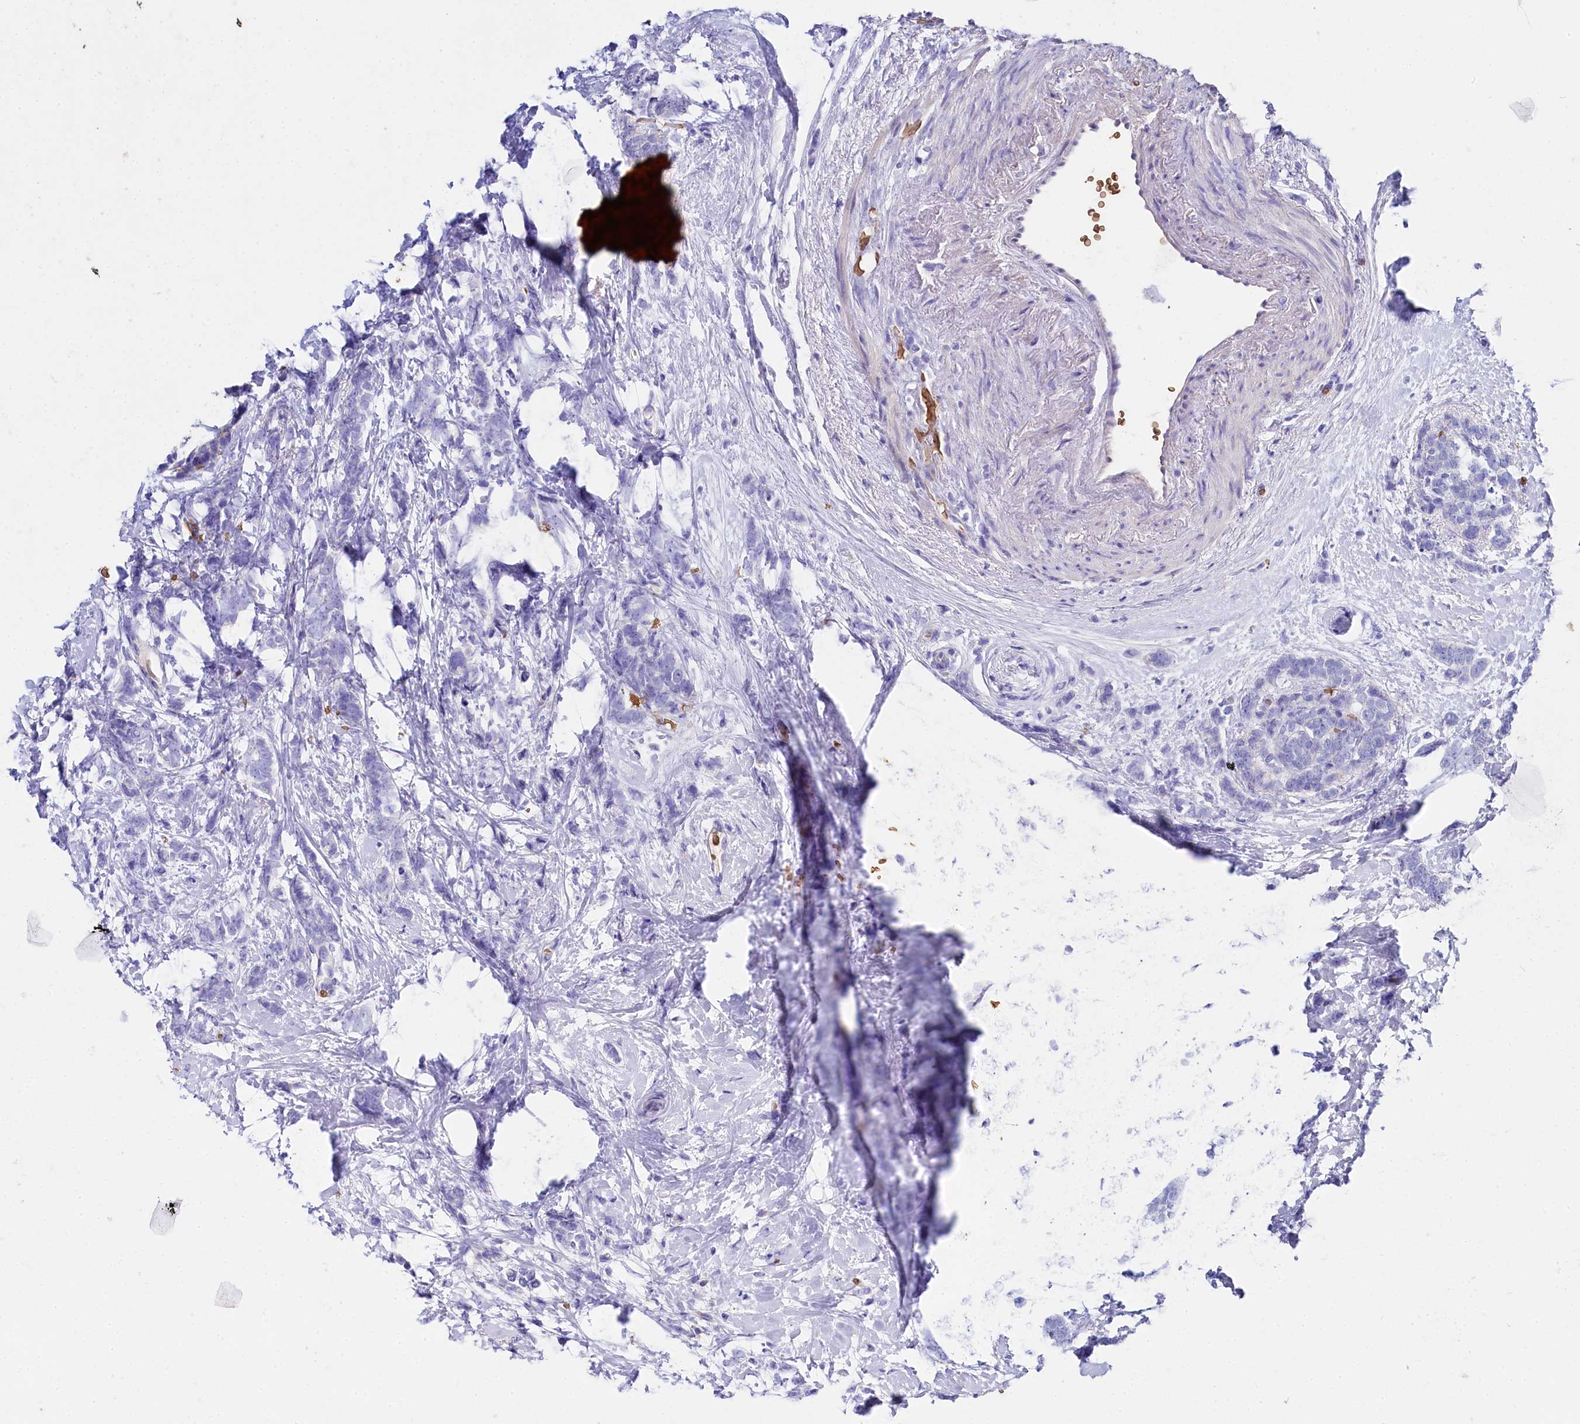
{"staining": {"intensity": "negative", "quantity": "none", "location": "none"}, "tissue": "breast cancer", "cell_type": "Tumor cells", "image_type": "cancer", "snomed": [{"axis": "morphology", "description": "Lobular carcinoma"}, {"axis": "topography", "description": "Breast"}], "caption": "An image of human breast cancer (lobular carcinoma) is negative for staining in tumor cells.", "gene": "RPUSD3", "patient": {"sex": "female", "age": 58}}